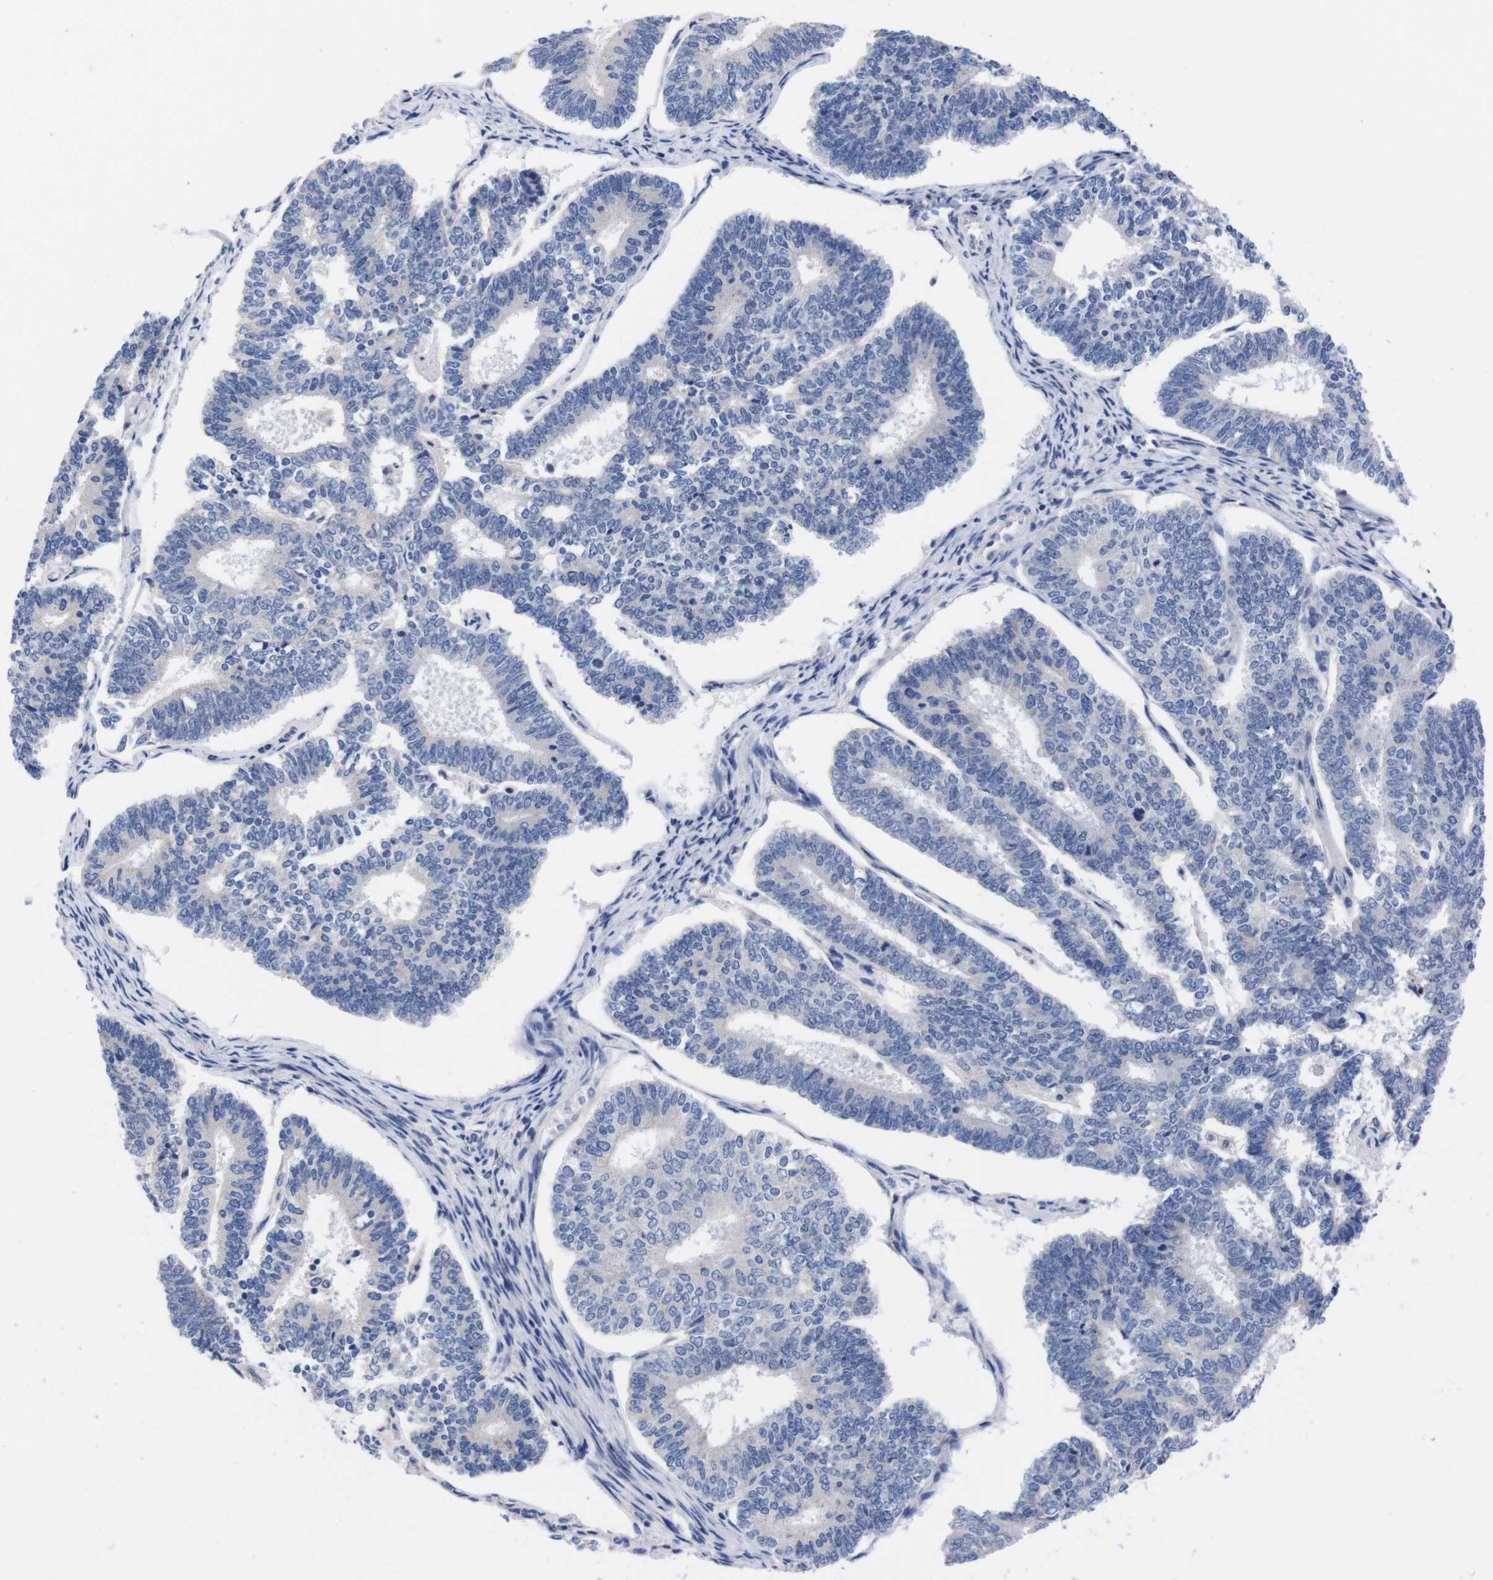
{"staining": {"intensity": "negative", "quantity": "none", "location": "none"}, "tissue": "endometrial cancer", "cell_type": "Tumor cells", "image_type": "cancer", "snomed": [{"axis": "morphology", "description": "Adenocarcinoma, NOS"}, {"axis": "topography", "description": "Endometrium"}], "caption": "Histopathology image shows no protein positivity in tumor cells of adenocarcinoma (endometrial) tissue.", "gene": "FAM210A", "patient": {"sex": "female", "age": 70}}